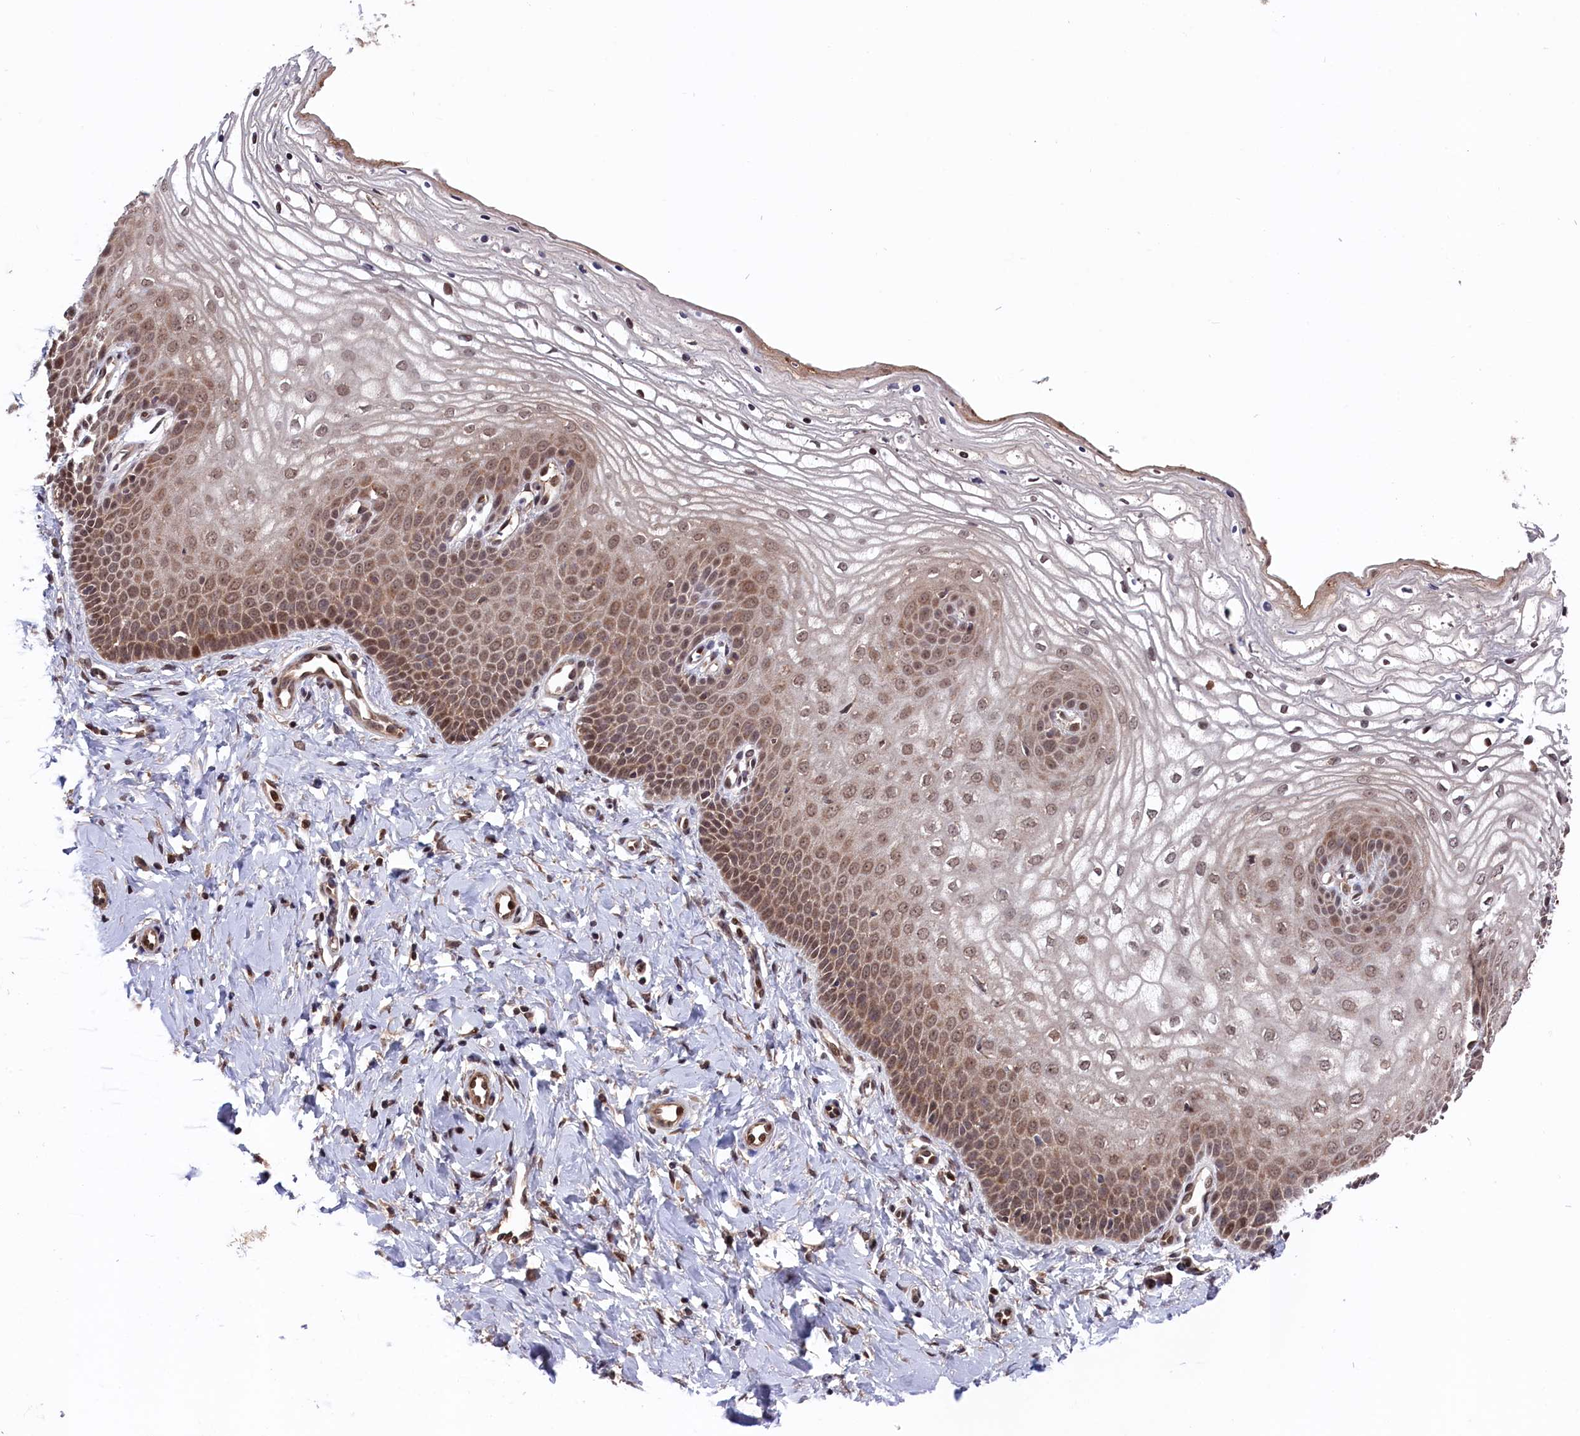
{"staining": {"intensity": "moderate", "quantity": ">75%", "location": "cytoplasmic/membranous,nuclear"}, "tissue": "vagina", "cell_type": "Squamous epithelial cells", "image_type": "normal", "snomed": [{"axis": "morphology", "description": "Normal tissue, NOS"}, {"axis": "topography", "description": "Vagina"}], "caption": "A medium amount of moderate cytoplasmic/membranous,nuclear expression is appreciated in about >75% of squamous epithelial cells in unremarkable vagina.", "gene": "CLPX", "patient": {"sex": "female", "age": 68}}